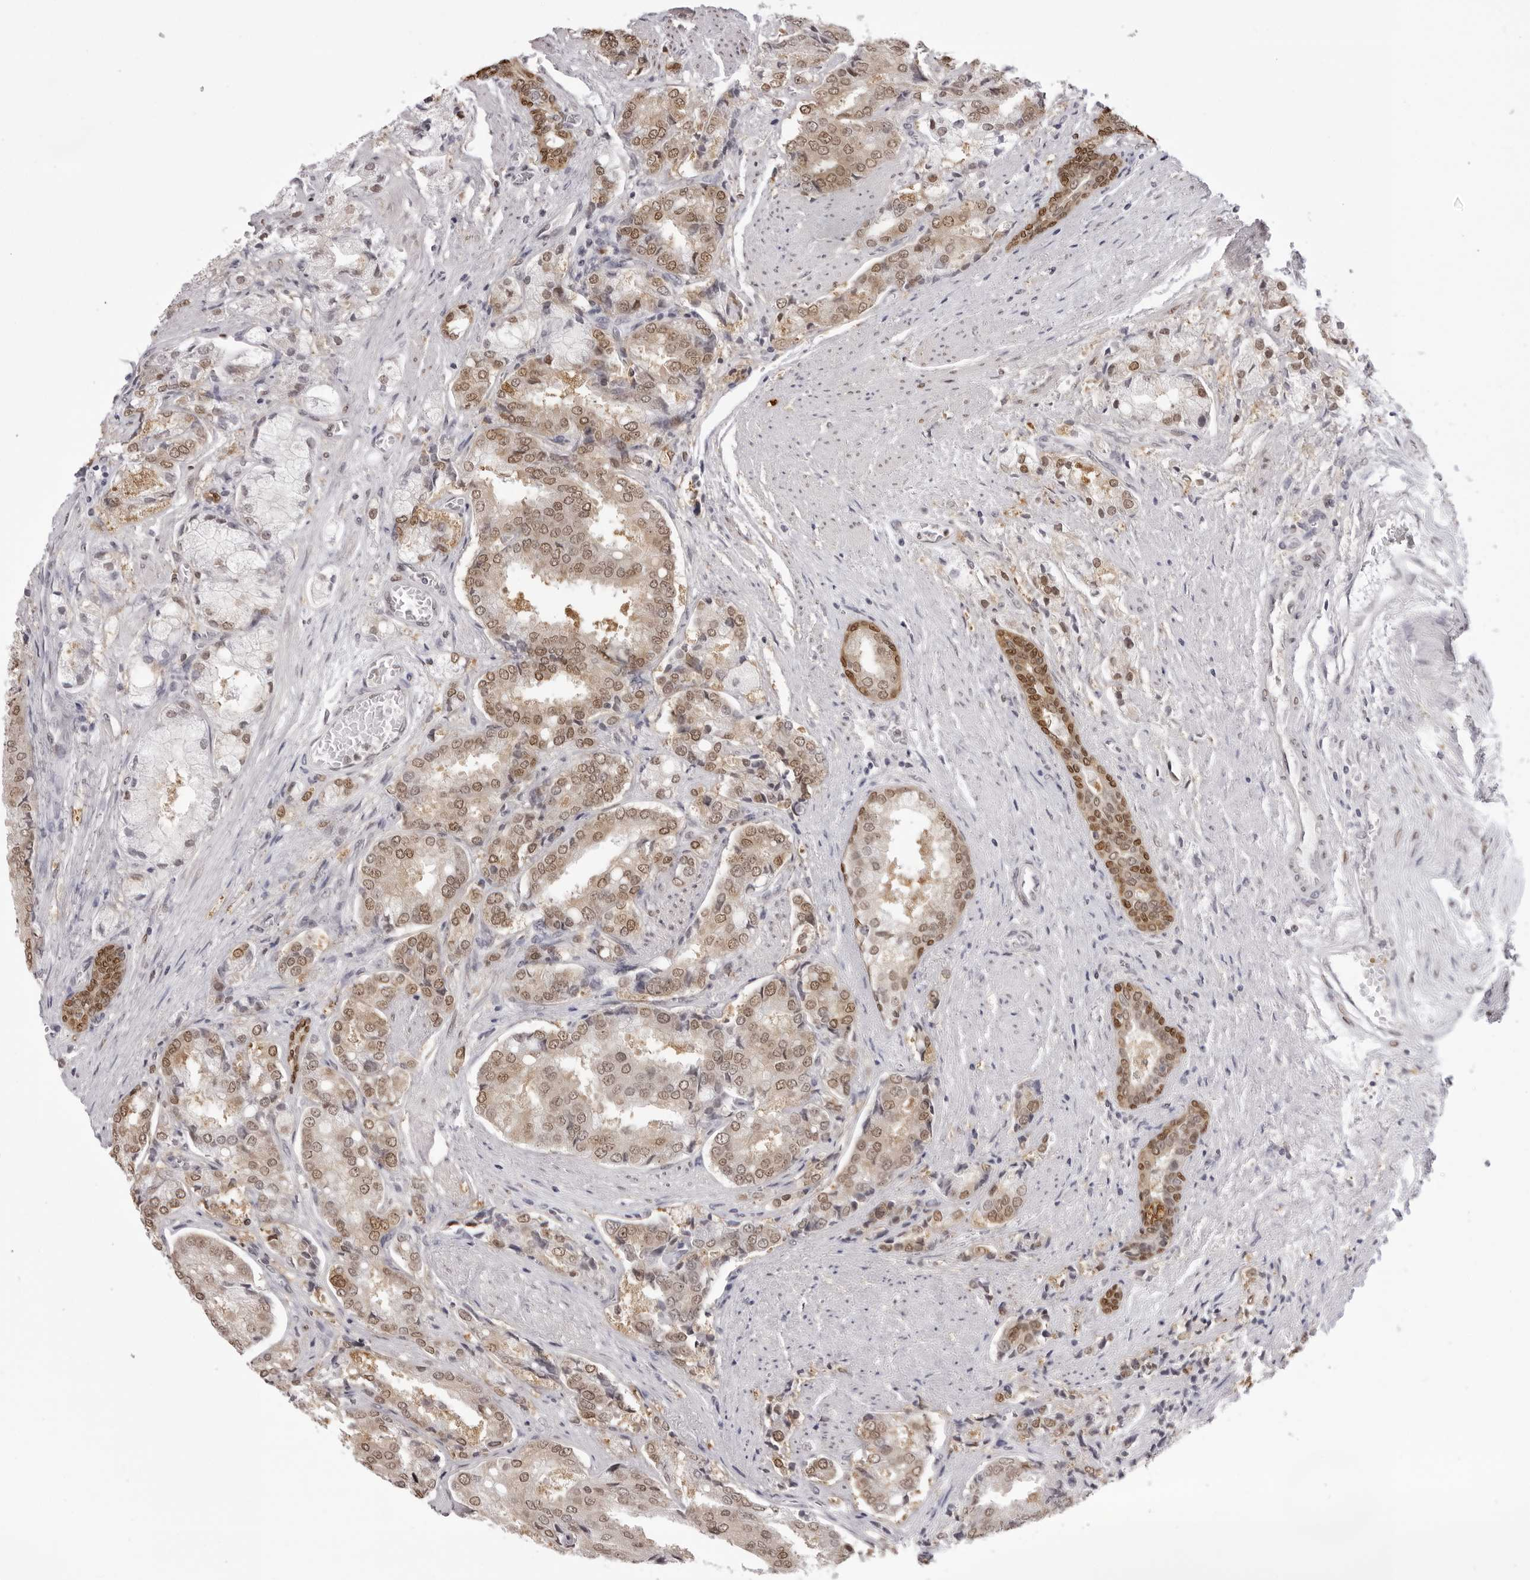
{"staining": {"intensity": "moderate", "quantity": ">75%", "location": "nuclear"}, "tissue": "prostate cancer", "cell_type": "Tumor cells", "image_type": "cancer", "snomed": [{"axis": "morphology", "description": "Adenocarcinoma, High grade"}, {"axis": "topography", "description": "Prostate"}], "caption": "Brown immunohistochemical staining in prostate adenocarcinoma (high-grade) reveals moderate nuclear staining in about >75% of tumor cells.", "gene": "HSPA4", "patient": {"sex": "male", "age": 50}}